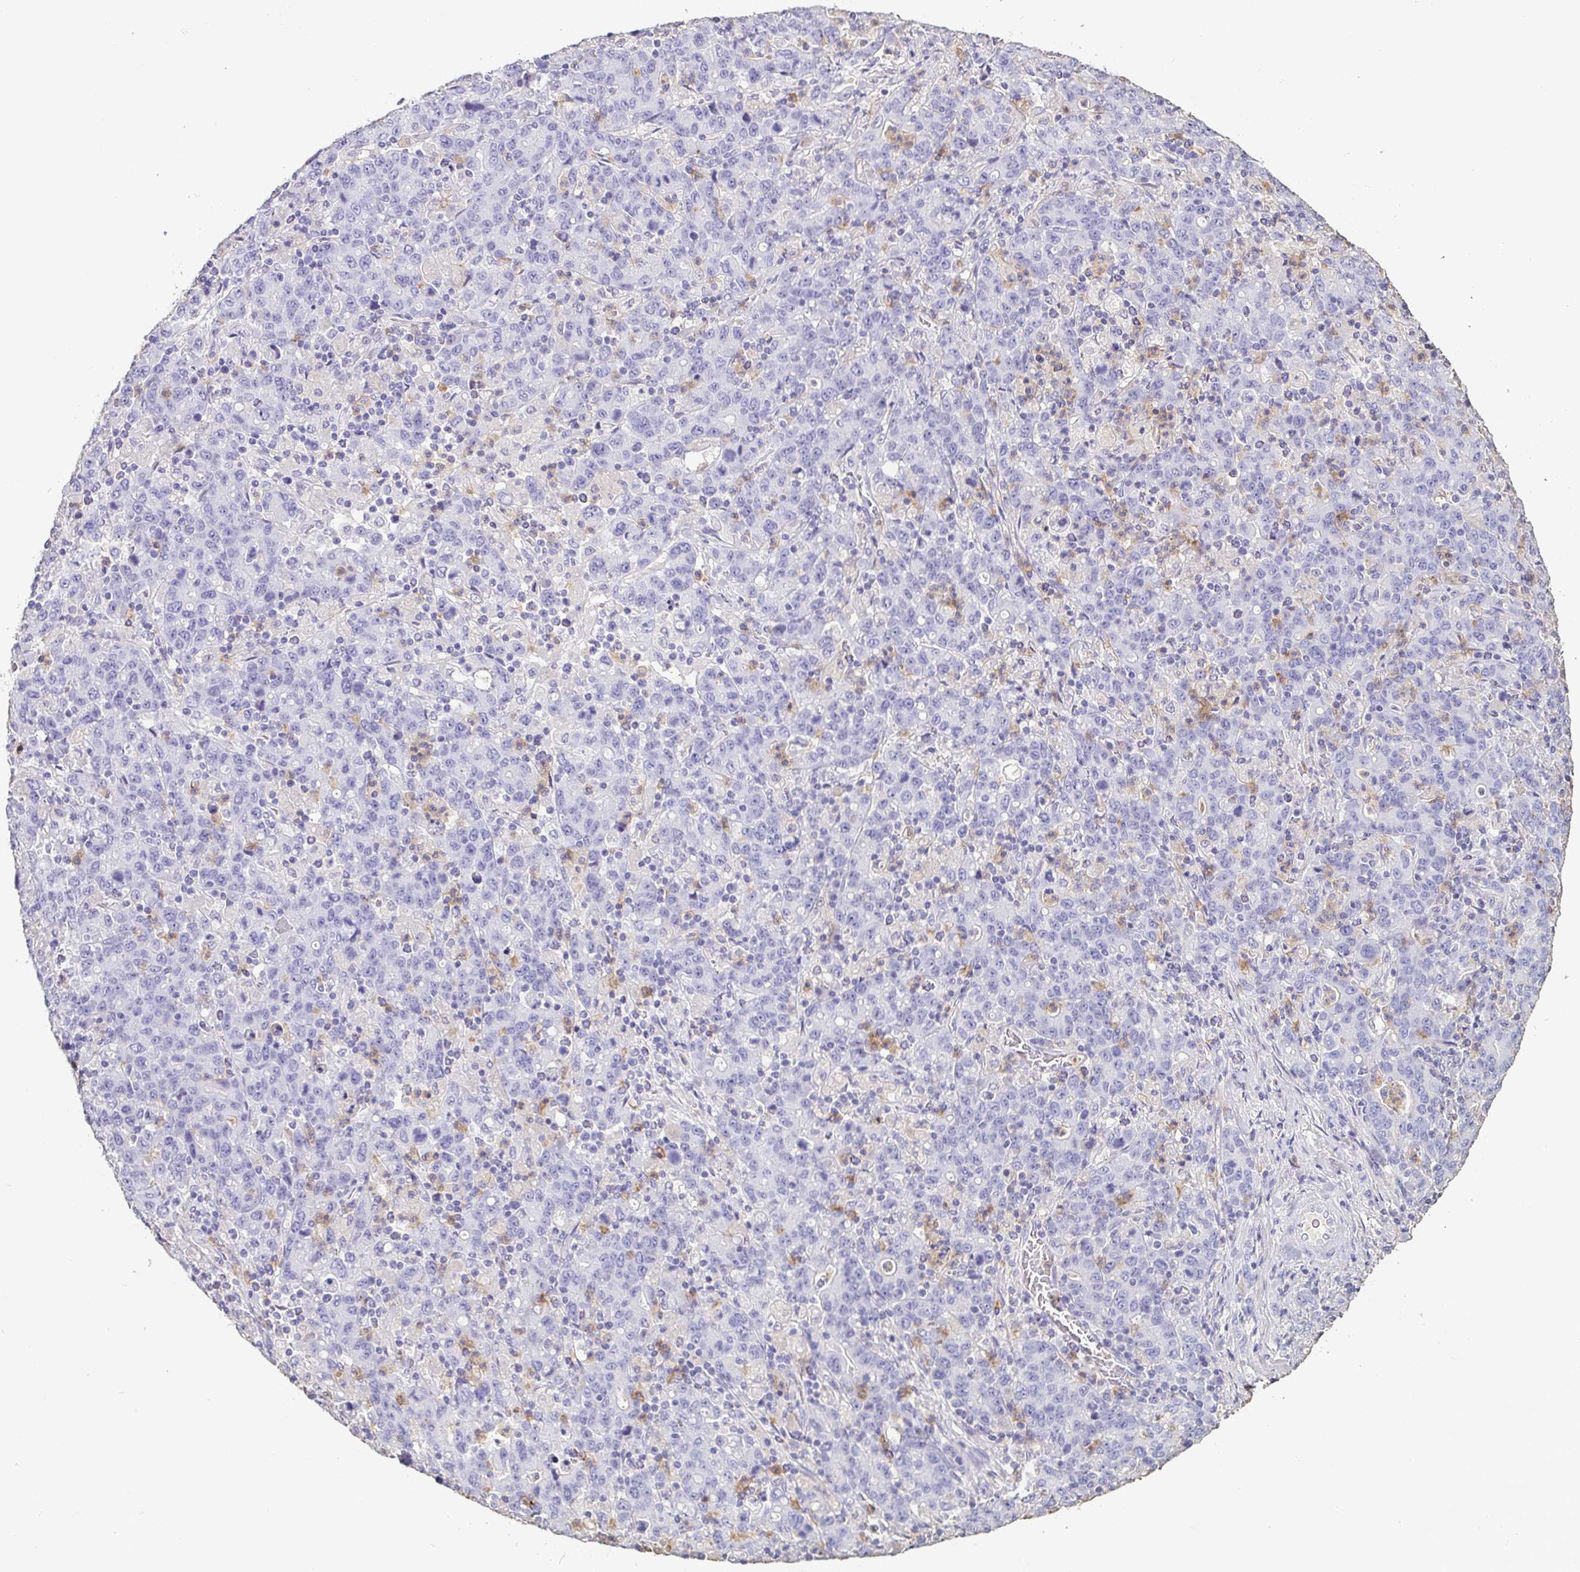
{"staining": {"intensity": "negative", "quantity": "none", "location": "none"}, "tissue": "stomach cancer", "cell_type": "Tumor cells", "image_type": "cancer", "snomed": [{"axis": "morphology", "description": "Adenocarcinoma, NOS"}, {"axis": "topography", "description": "Stomach, upper"}], "caption": "Protein analysis of stomach adenocarcinoma exhibits no significant positivity in tumor cells. (IHC, brightfield microscopy, high magnification).", "gene": "BPIFA2", "patient": {"sex": "male", "age": 69}}